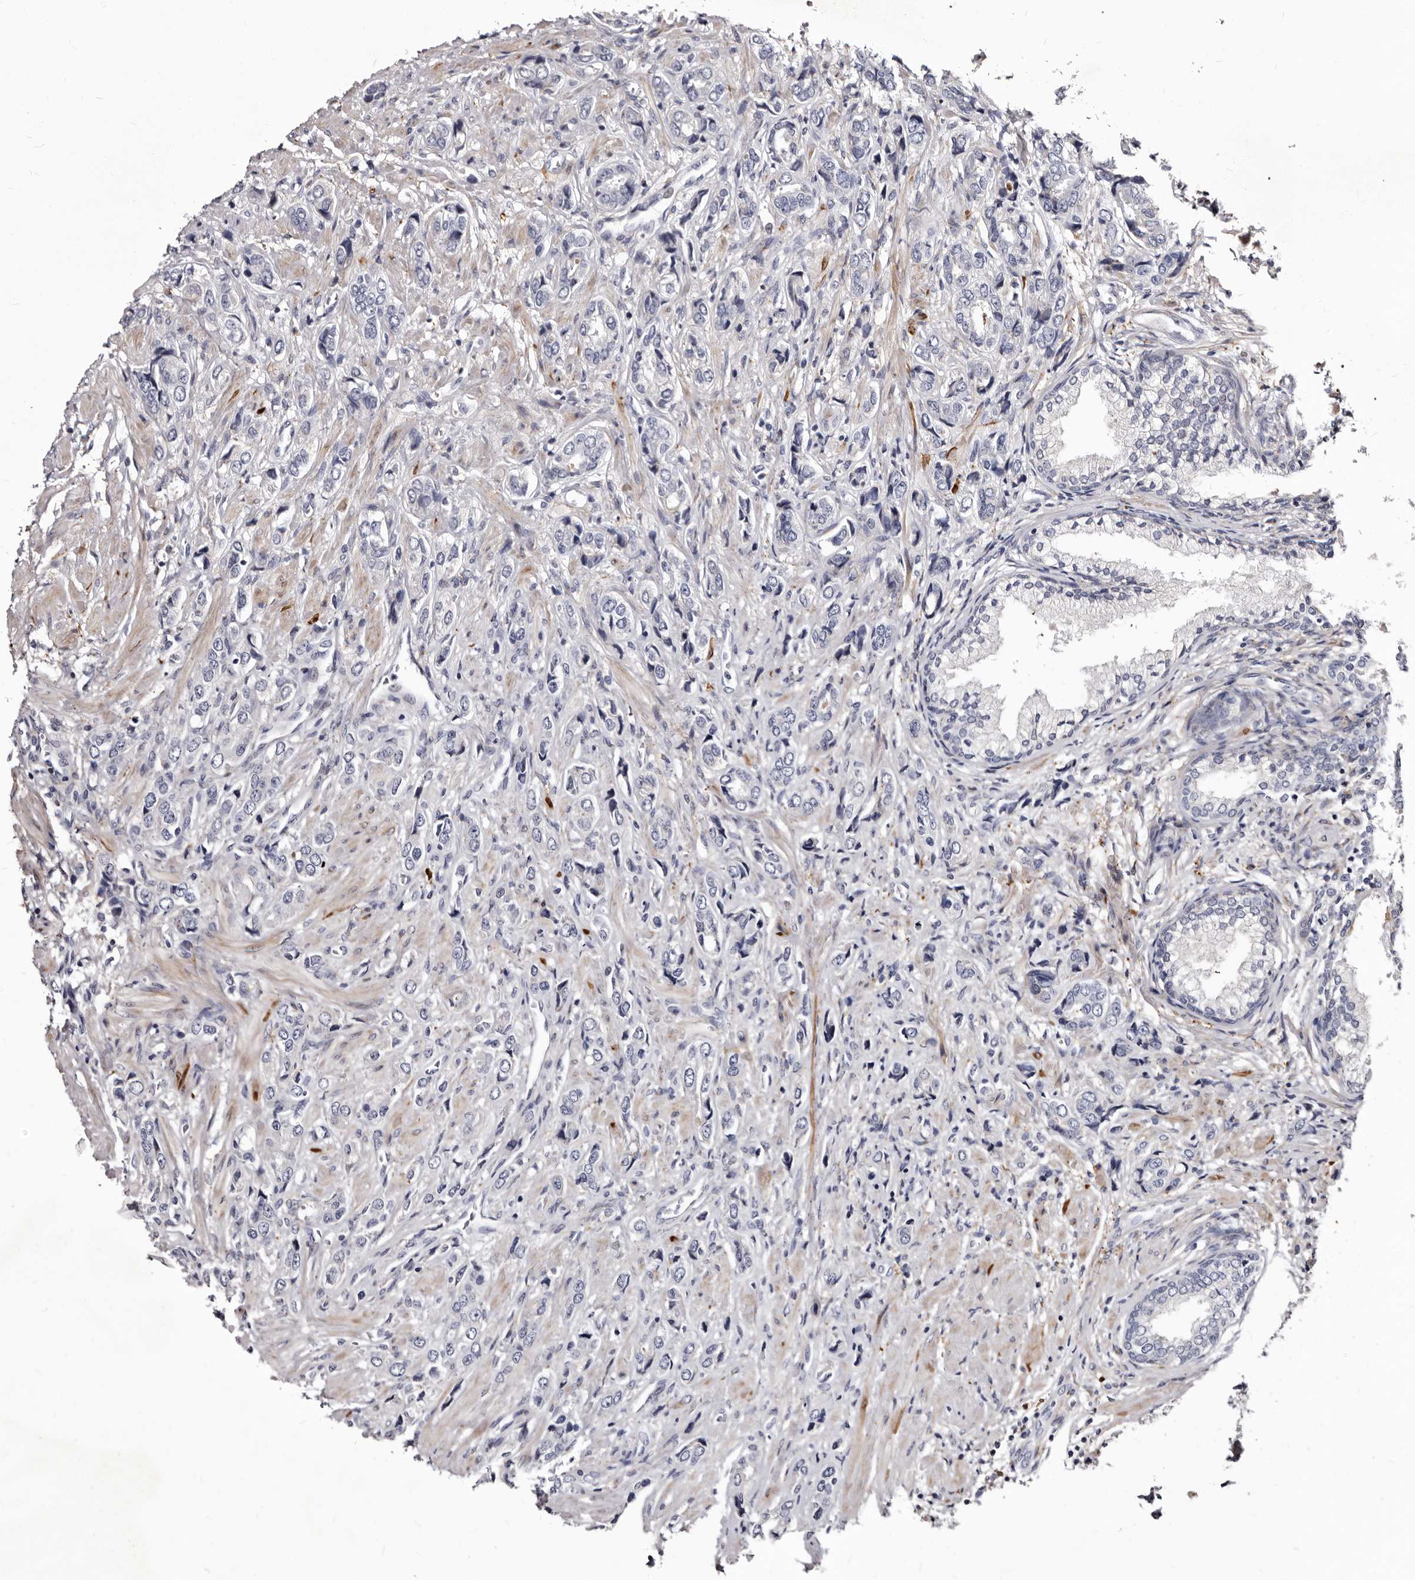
{"staining": {"intensity": "negative", "quantity": "none", "location": "none"}, "tissue": "prostate cancer", "cell_type": "Tumor cells", "image_type": "cancer", "snomed": [{"axis": "morphology", "description": "Adenocarcinoma, High grade"}, {"axis": "topography", "description": "Prostate"}], "caption": "Tumor cells are negative for brown protein staining in high-grade adenocarcinoma (prostate).", "gene": "AUNIP", "patient": {"sex": "male", "age": 61}}